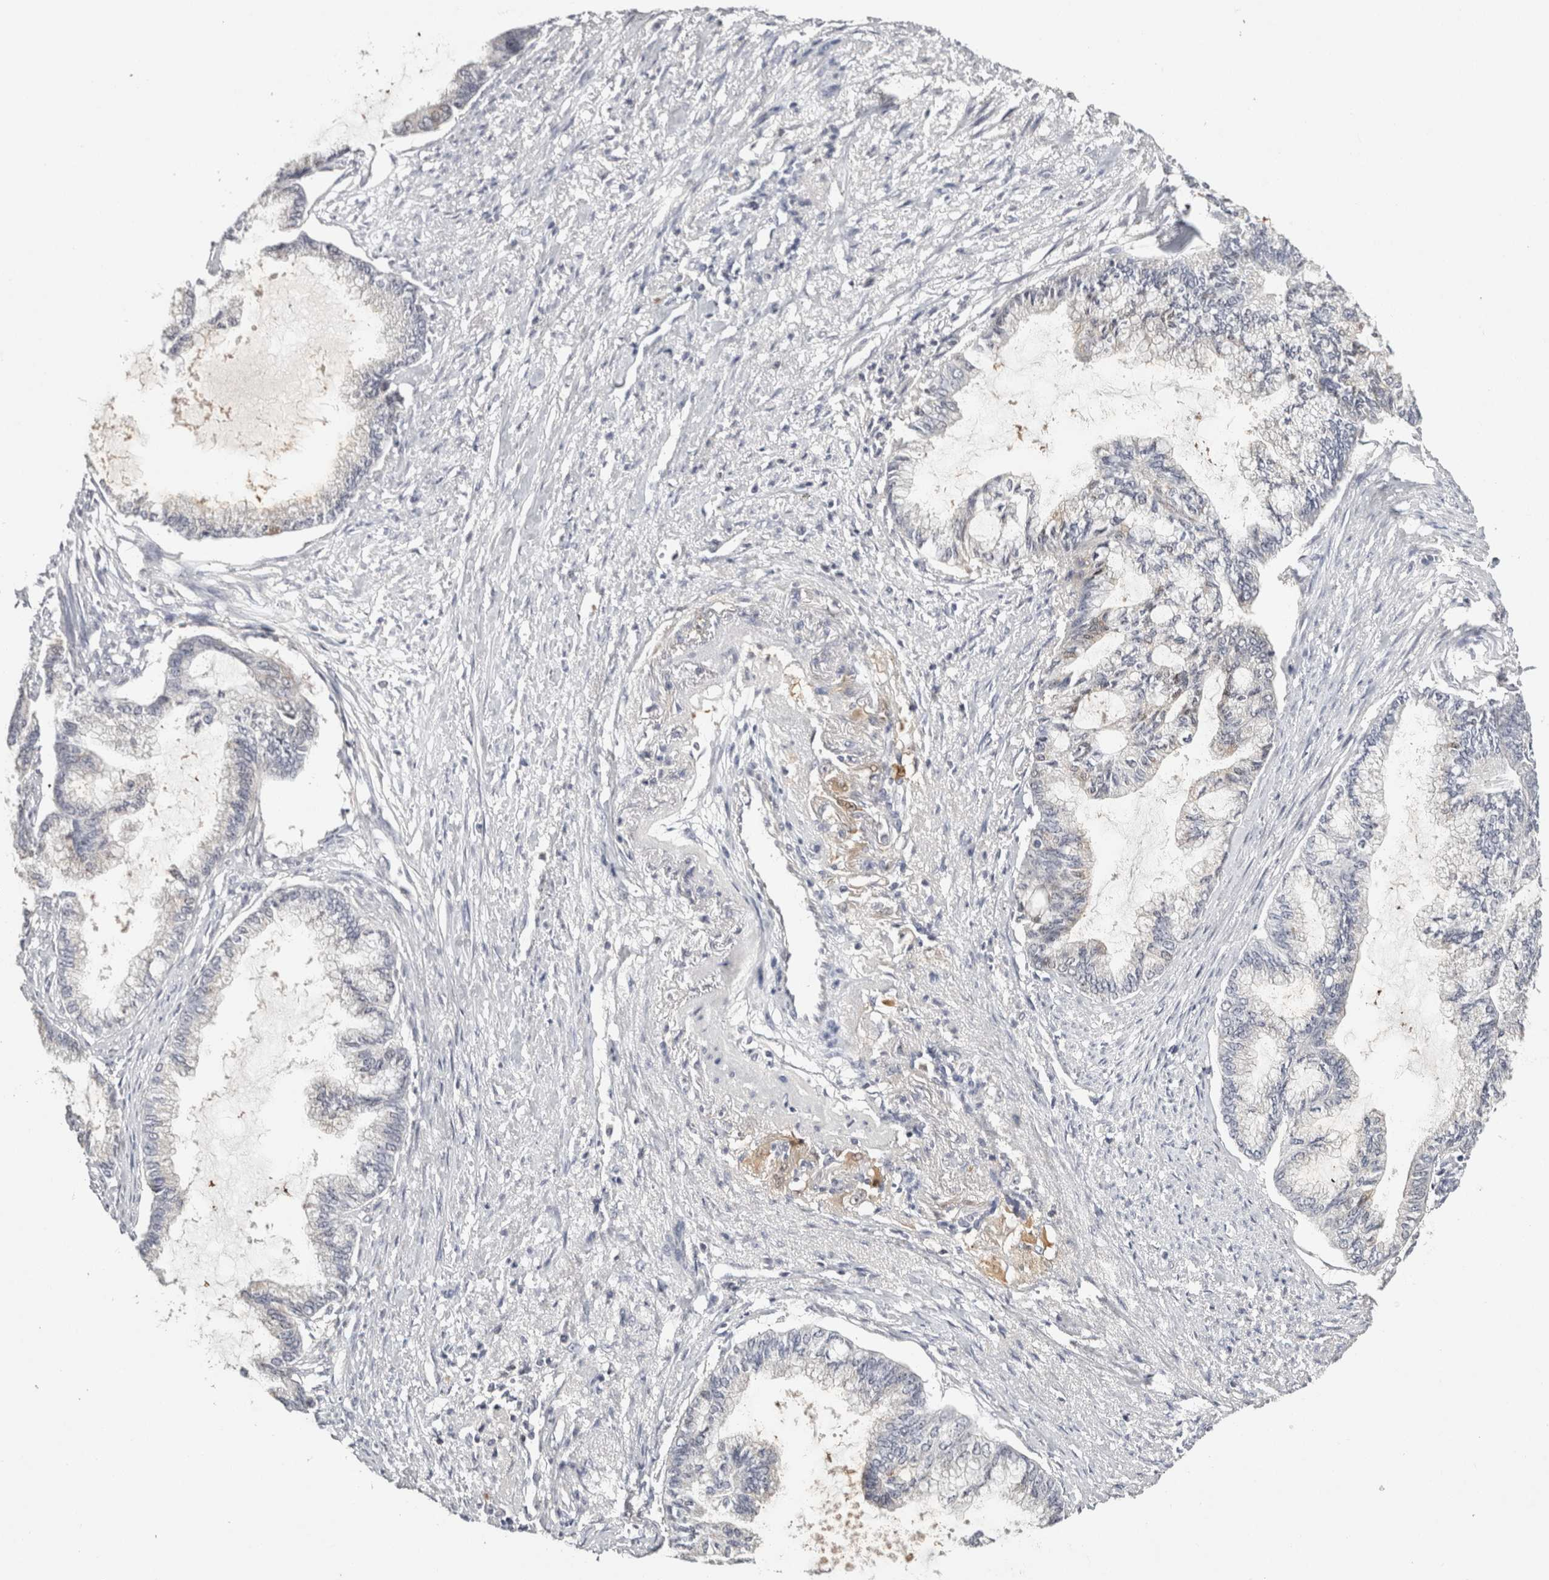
{"staining": {"intensity": "negative", "quantity": "none", "location": "none"}, "tissue": "endometrial cancer", "cell_type": "Tumor cells", "image_type": "cancer", "snomed": [{"axis": "morphology", "description": "Adenocarcinoma, NOS"}, {"axis": "topography", "description": "Endometrium"}], "caption": "This is an IHC image of endometrial cancer (adenocarcinoma). There is no positivity in tumor cells.", "gene": "ACAT2", "patient": {"sex": "female", "age": 86}}